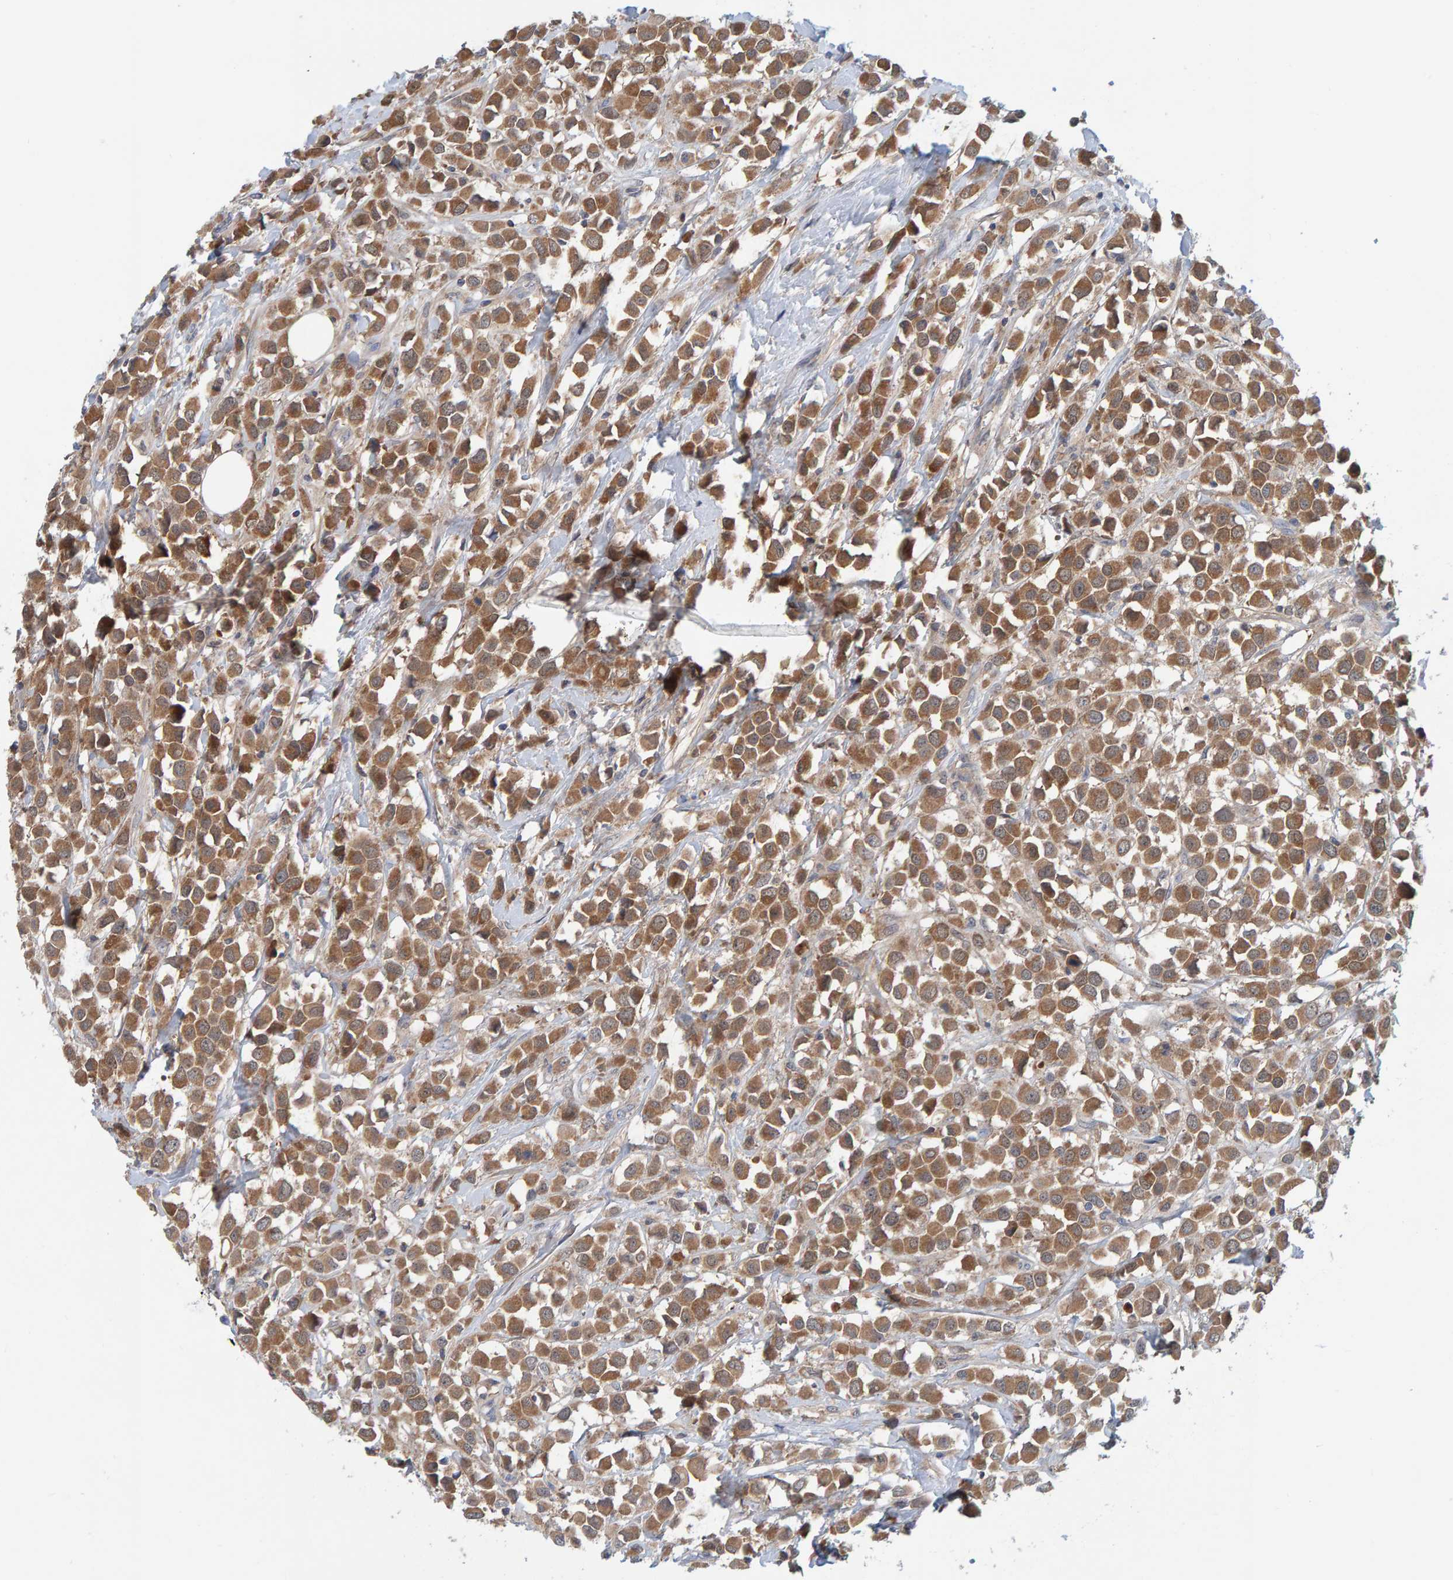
{"staining": {"intensity": "moderate", "quantity": ">75%", "location": "cytoplasmic/membranous"}, "tissue": "breast cancer", "cell_type": "Tumor cells", "image_type": "cancer", "snomed": [{"axis": "morphology", "description": "Duct carcinoma"}, {"axis": "topography", "description": "Breast"}], "caption": "Breast cancer stained with IHC exhibits moderate cytoplasmic/membranous expression in about >75% of tumor cells. Immunohistochemistry stains the protein in brown and the nuclei are stained blue.", "gene": "TATDN1", "patient": {"sex": "female", "age": 61}}